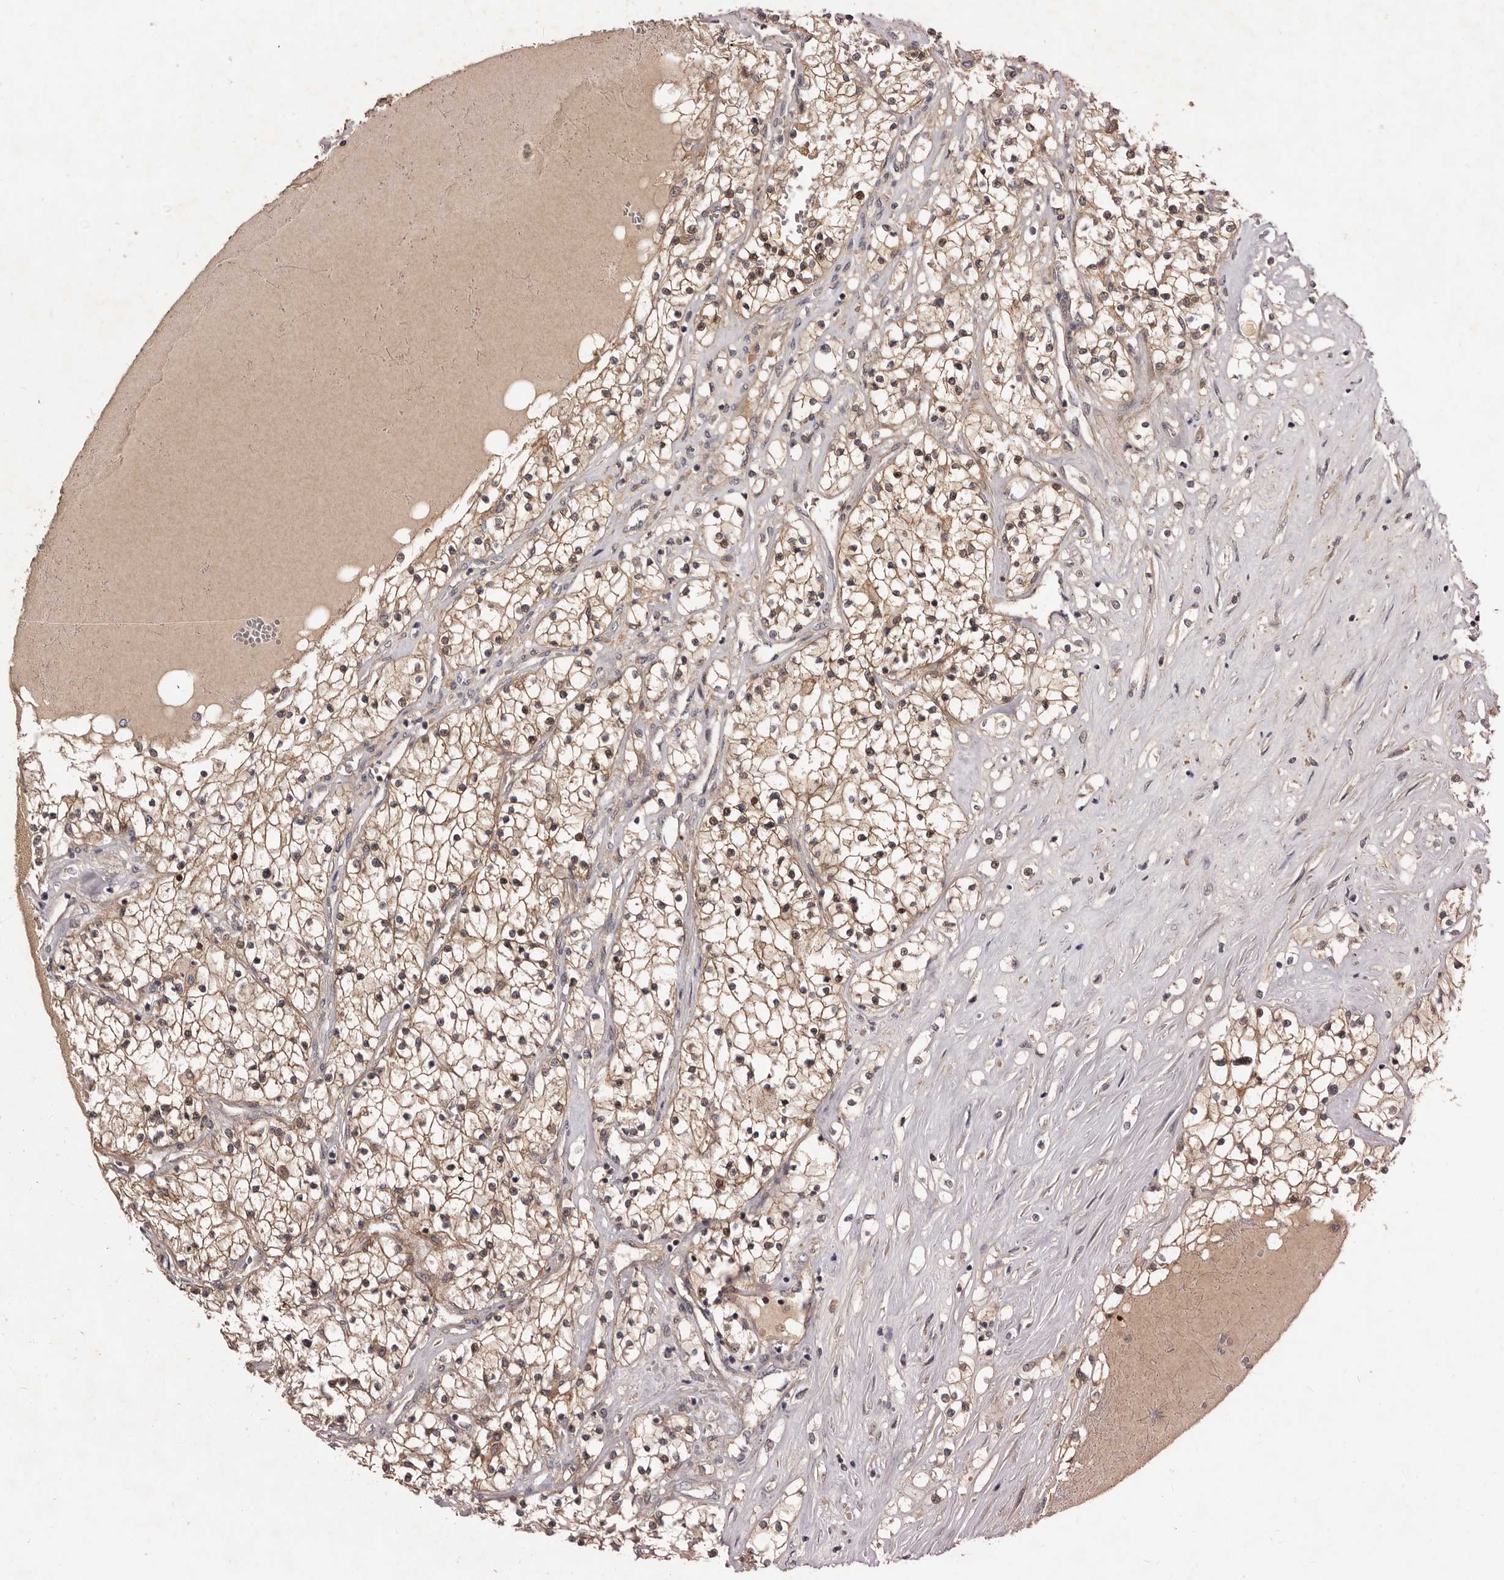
{"staining": {"intensity": "moderate", "quantity": ">75%", "location": "cytoplasmic/membranous,nuclear"}, "tissue": "renal cancer", "cell_type": "Tumor cells", "image_type": "cancer", "snomed": [{"axis": "morphology", "description": "Normal tissue, NOS"}, {"axis": "morphology", "description": "Adenocarcinoma, NOS"}, {"axis": "topography", "description": "Kidney"}], "caption": "Immunohistochemical staining of renal cancer (adenocarcinoma) demonstrates medium levels of moderate cytoplasmic/membranous and nuclear protein staining in approximately >75% of tumor cells. The staining was performed using DAB (3,3'-diaminobenzidine), with brown indicating positive protein expression. Nuclei are stained blue with hematoxylin.", "gene": "INAVA", "patient": {"sex": "male", "age": 68}}